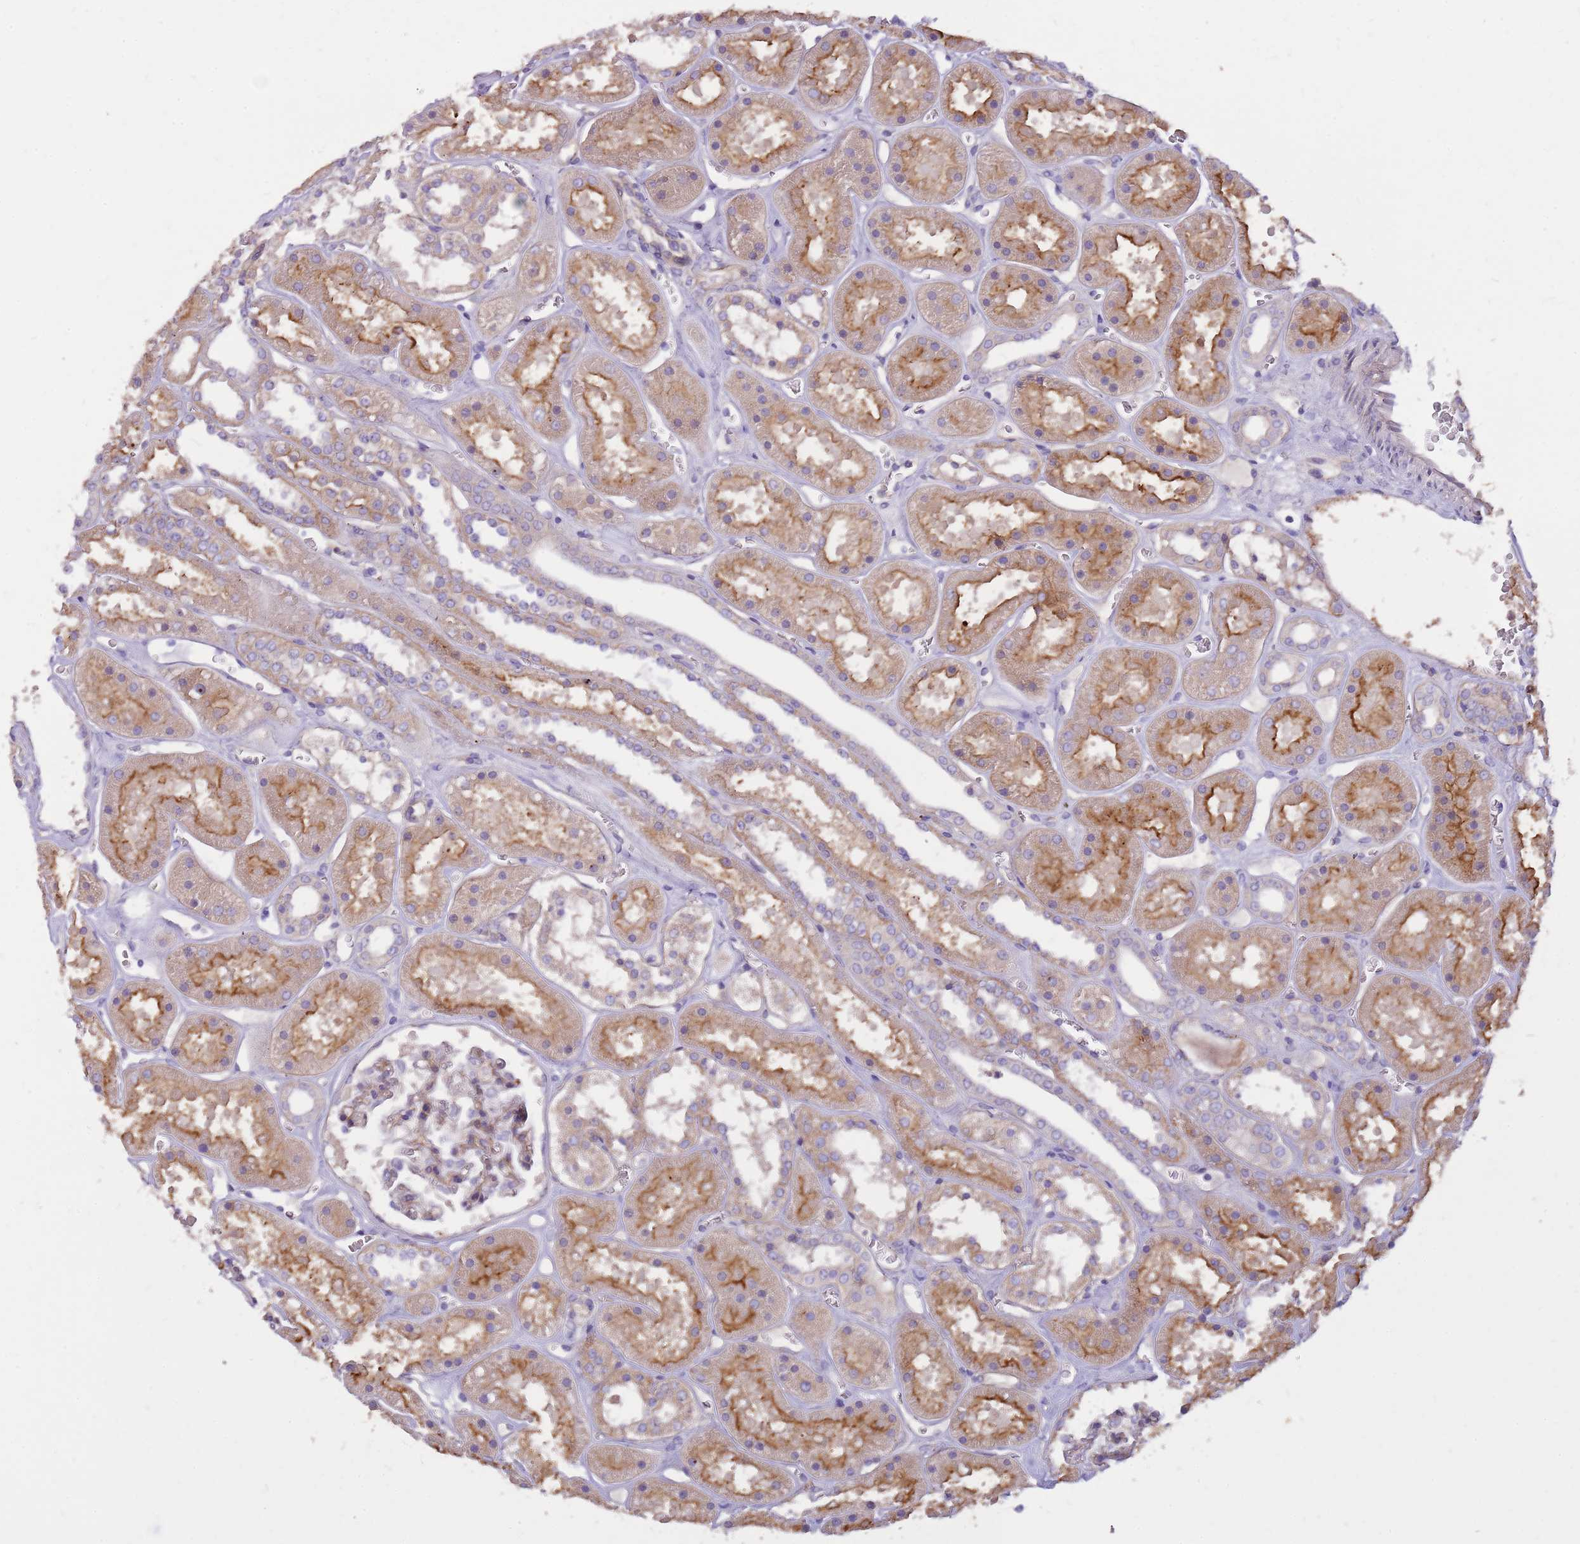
{"staining": {"intensity": "weak", "quantity": "25%-75%", "location": "cytoplasmic/membranous"}, "tissue": "kidney", "cell_type": "Cells in glomeruli", "image_type": "normal", "snomed": [{"axis": "morphology", "description": "Normal tissue, NOS"}, {"axis": "topography", "description": "Kidney"}], "caption": "Human kidney stained with a brown dye exhibits weak cytoplasmic/membranous positive positivity in about 25%-75% of cells in glomeruli.", "gene": "NTN4", "patient": {"sex": "female", "age": 41}}